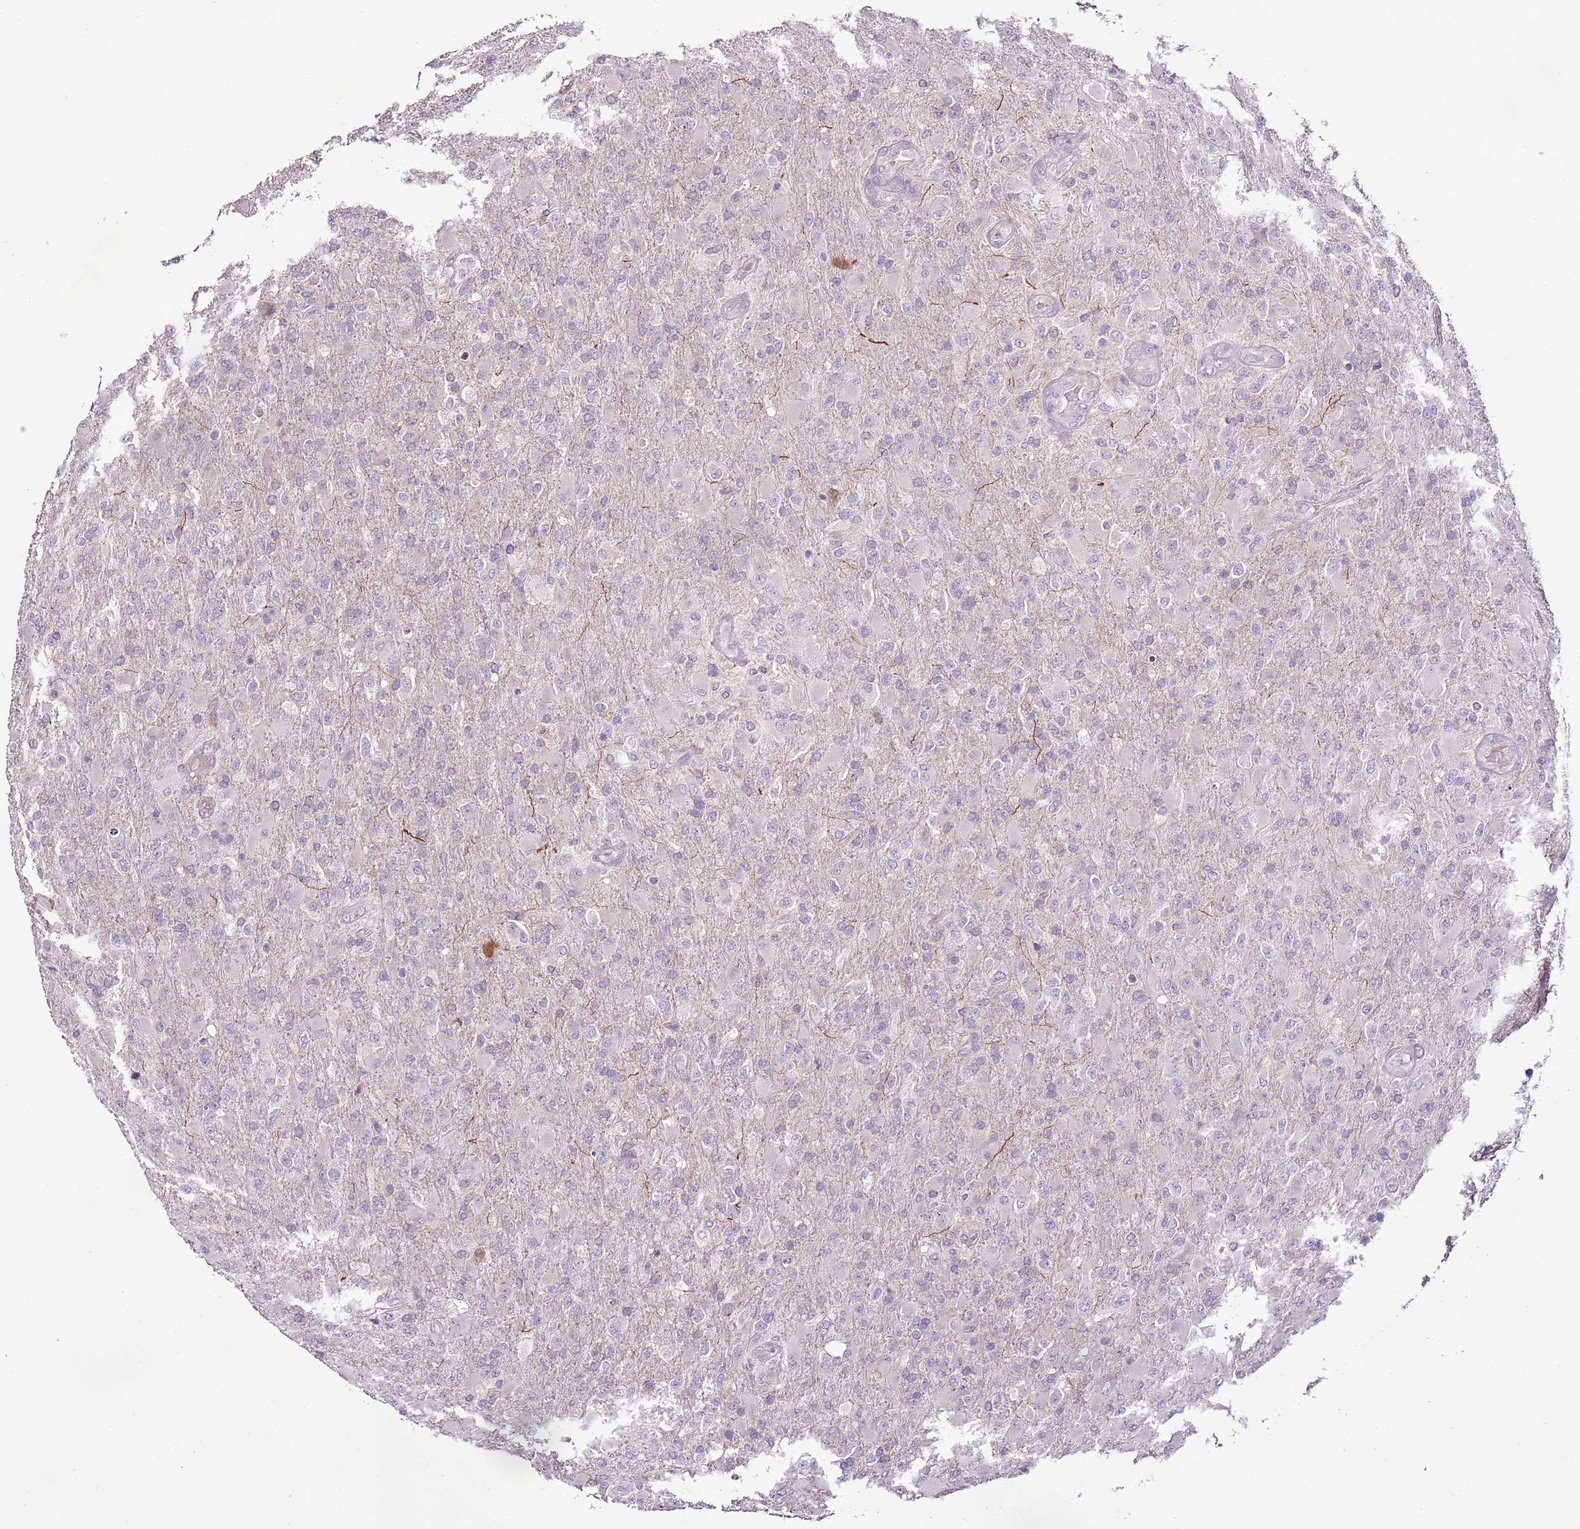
{"staining": {"intensity": "negative", "quantity": "none", "location": "none"}, "tissue": "glioma", "cell_type": "Tumor cells", "image_type": "cancer", "snomed": [{"axis": "morphology", "description": "Glioma, malignant, Low grade"}, {"axis": "topography", "description": "Brain"}], "caption": "This is a micrograph of immunohistochemistry staining of glioma, which shows no expression in tumor cells.", "gene": "CMKLR1", "patient": {"sex": "male", "age": 65}}